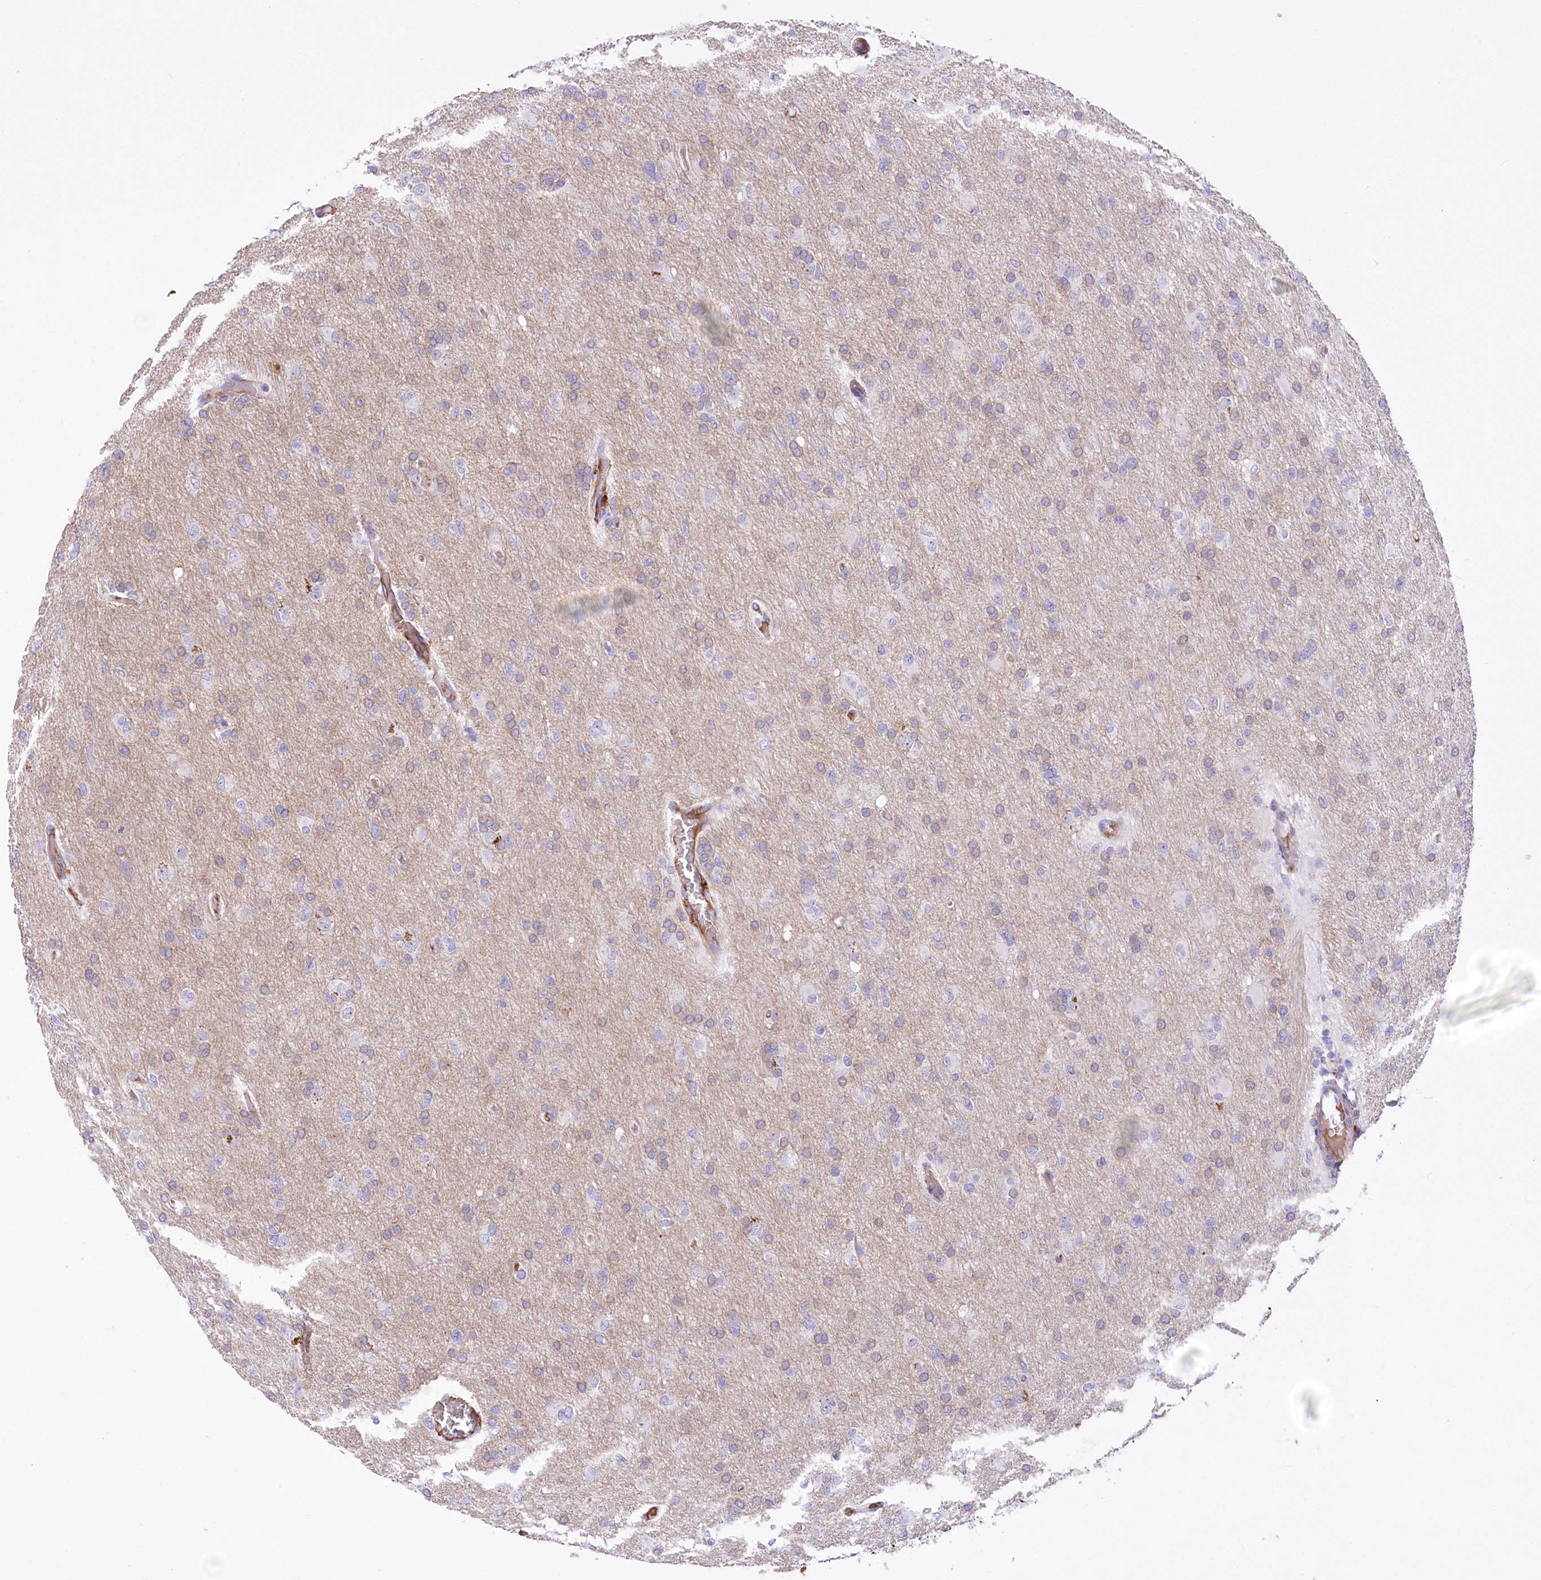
{"staining": {"intensity": "weak", "quantity": "25%-75%", "location": "cytoplasmic/membranous"}, "tissue": "glioma", "cell_type": "Tumor cells", "image_type": "cancer", "snomed": [{"axis": "morphology", "description": "Glioma, malignant, High grade"}, {"axis": "topography", "description": "Cerebral cortex"}], "caption": "High-power microscopy captured an immunohistochemistry micrograph of malignant glioma (high-grade), revealing weak cytoplasmic/membranous staining in about 25%-75% of tumor cells.", "gene": "CEP164", "patient": {"sex": "female", "age": 36}}